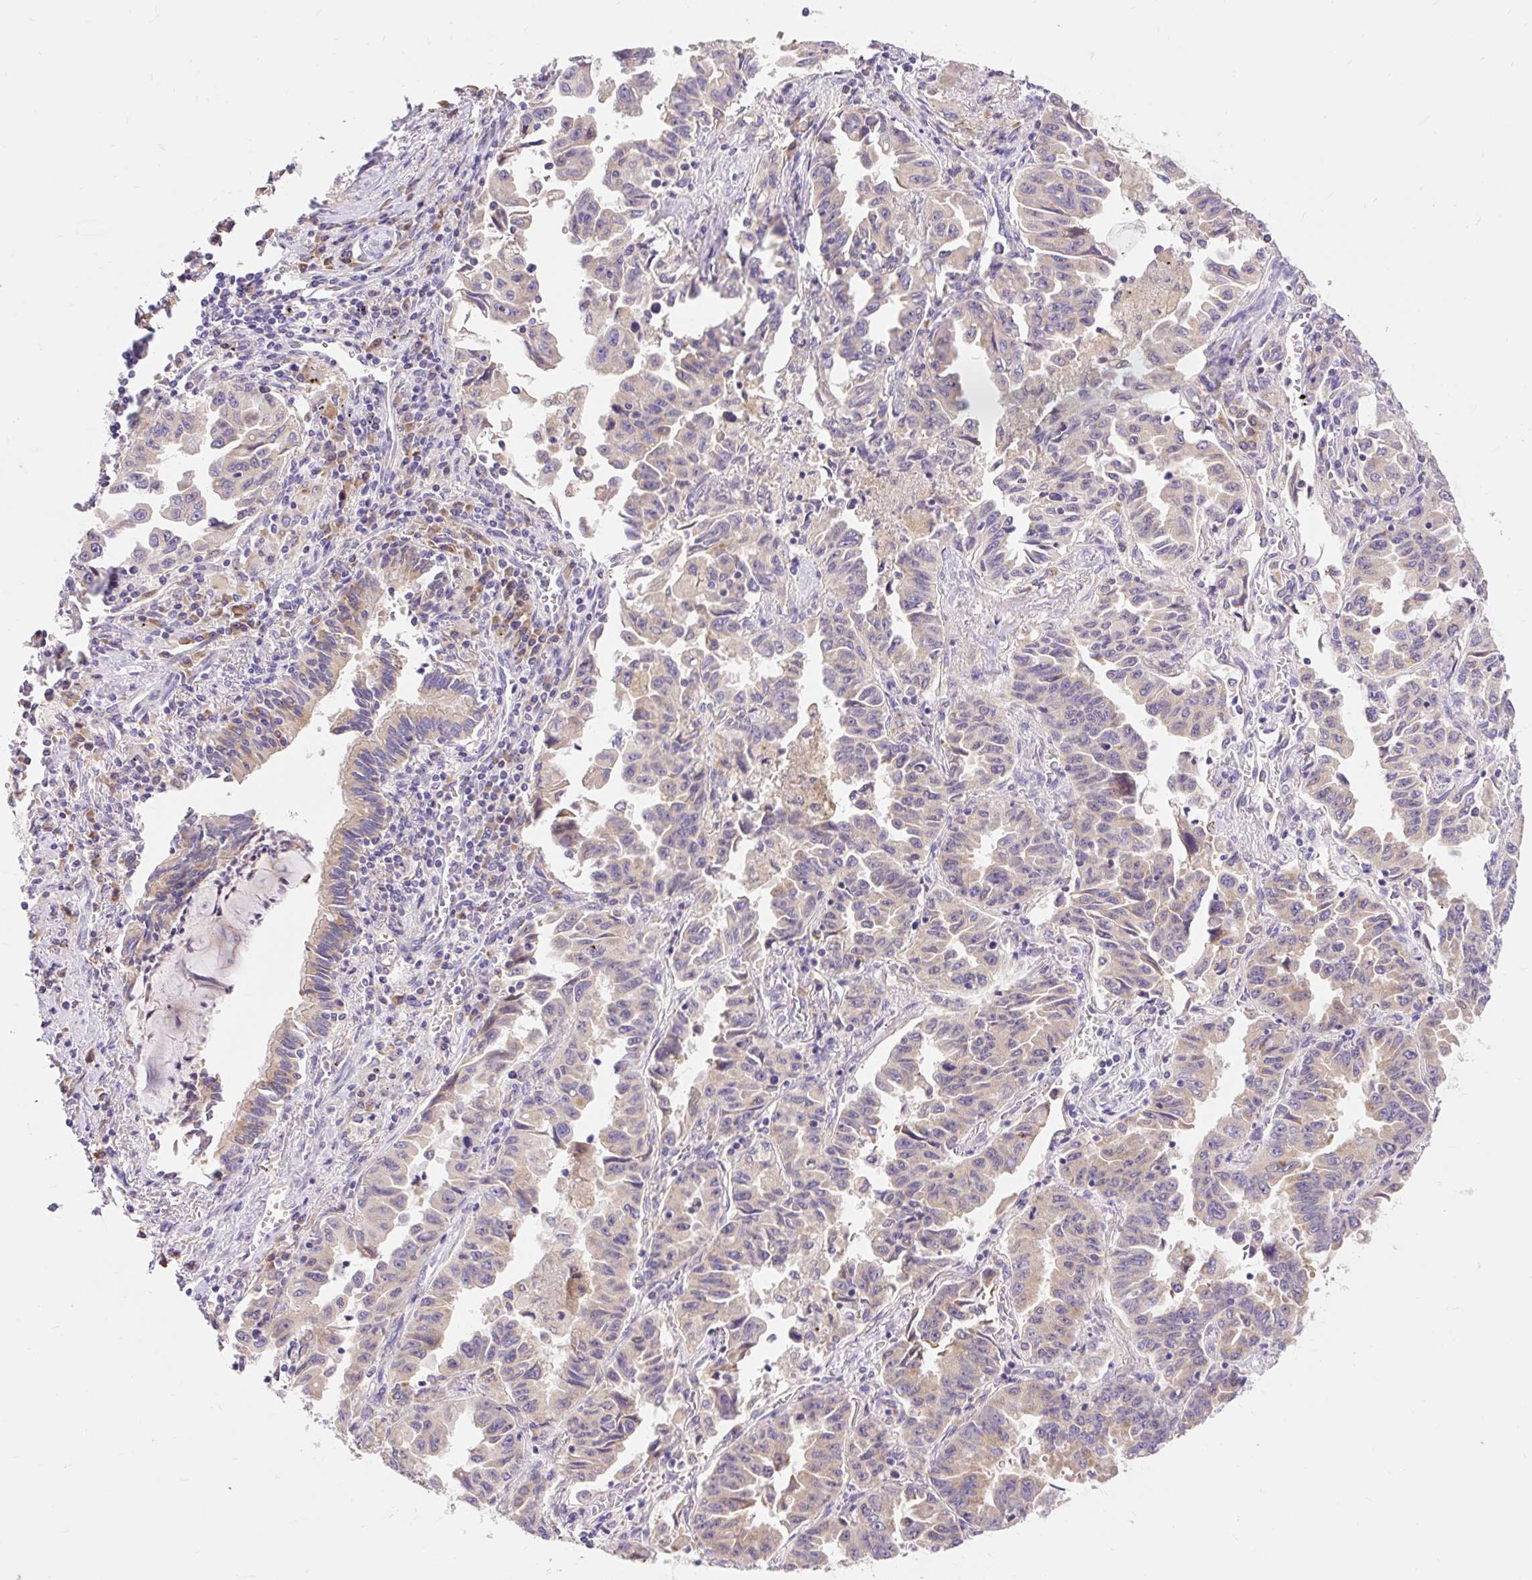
{"staining": {"intensity": "negative", "quantity": "none", "location": "none"}, "tissue": "lung cancer", "cell_type": "Tumor cells", "image_type": "cancer", "snomed": [{"axis": "morphology", "description": "Adenocarcinoma, NOS"}, {"axis": "topography", "description": "Lung"}], "caption": "A photomicrograph of human lung cancer is negative for staining in tumor cells. The staining is performed using DAB (3,3'-diaminobenzidine) brown chromogen with nuclei counter-stained in using hematoxylin.", "gene": "SEC63", "patient": {"sex": "female", "age": 51}}